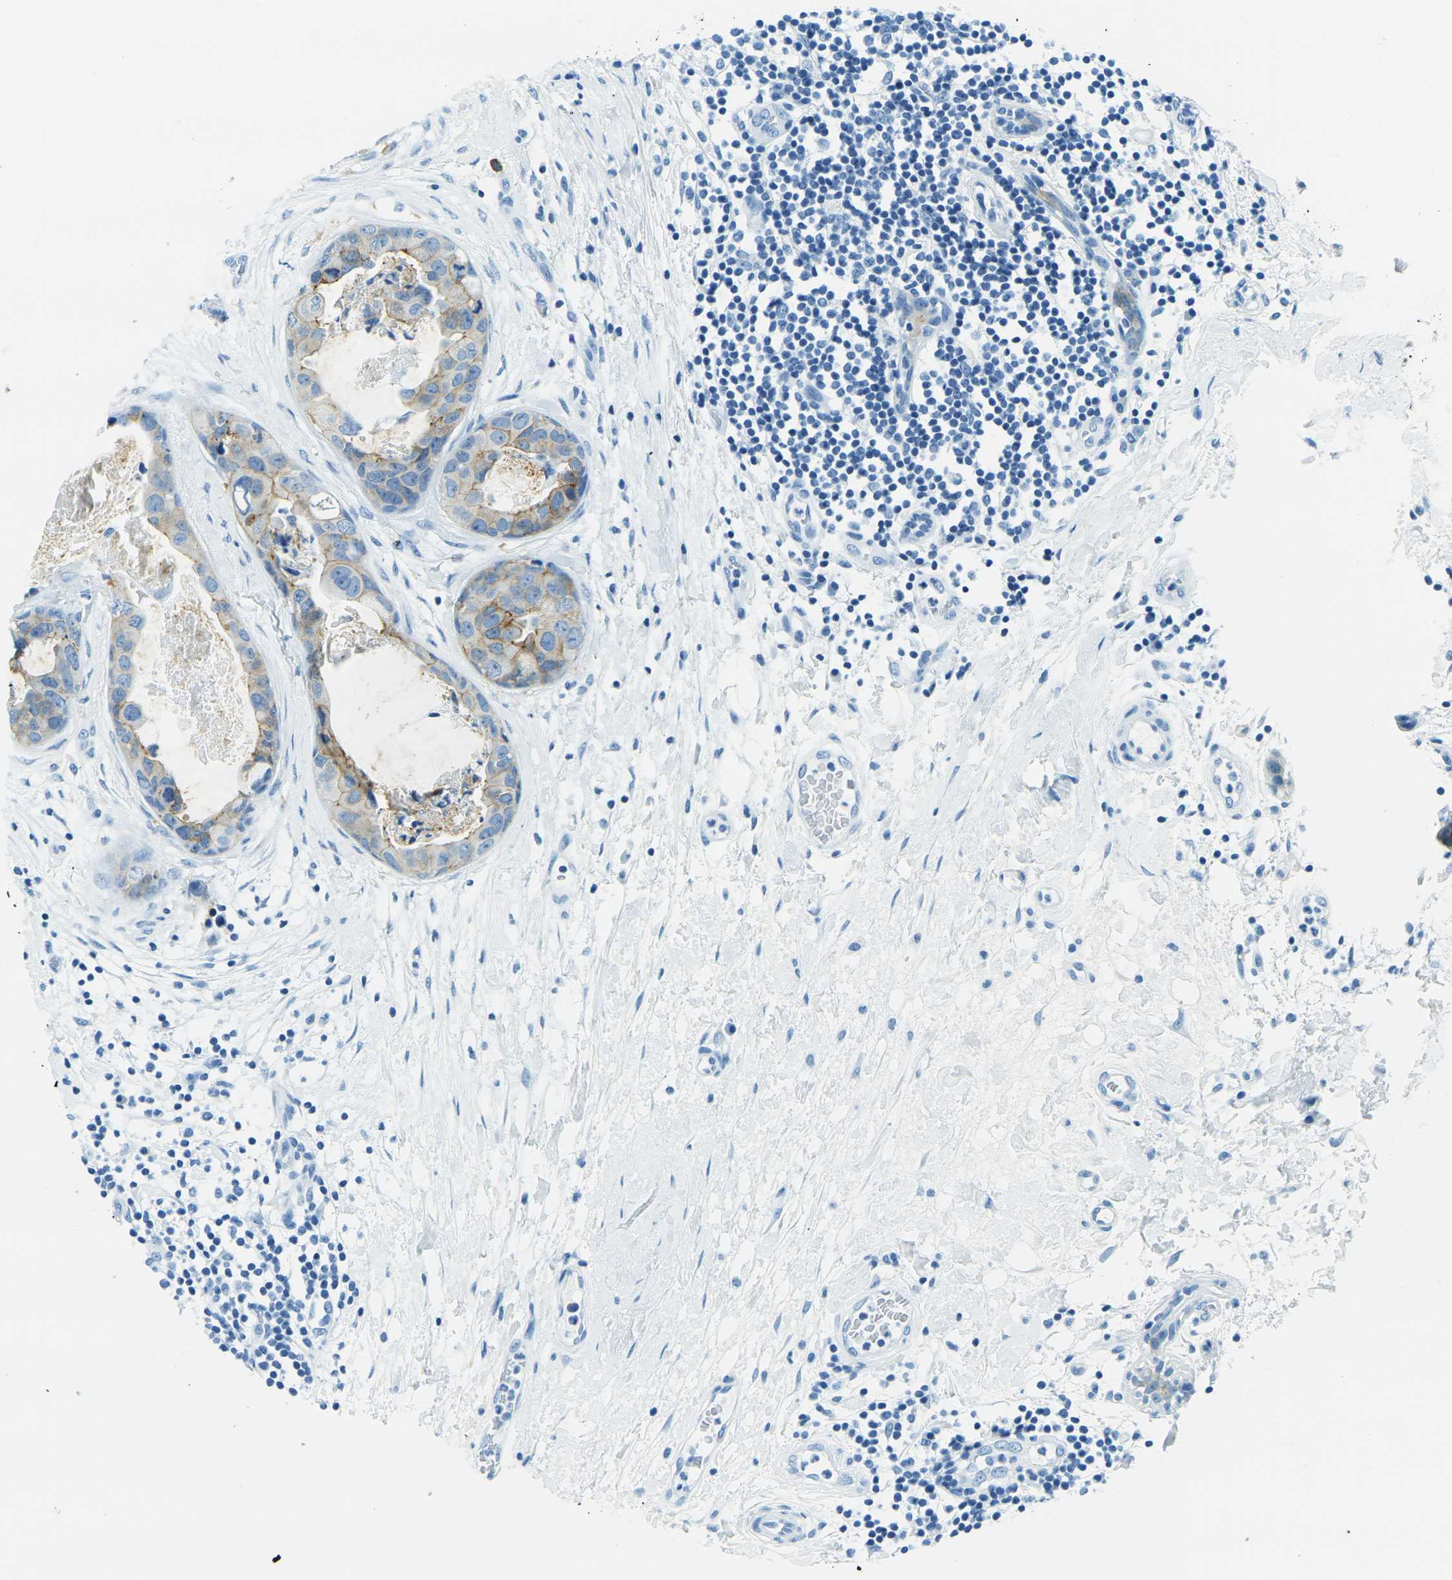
{"staining": {"intensity": "moderate", "quantity": "<25%", "location": "cytoplasmic/membranous"}, "tissue": "breast cancer", "cell_type": "Tumor cells", "image_type": "cancer", "snomed": [{"axis": "morphology", "description": "Duct carcinoma"}, {"axis": "topography", "description": "Breast"}], "caption": "A brown stain highlights moderate cytoplasmic/membranous staining of a protein in breast infiltrating ductal carcinoma tumor cells. Immunohistochemistry stains the protein of interest in brown and the nuclei are stained blue.", "gene": "OCLN", "patient": {"sex": "female", "age": 40}}